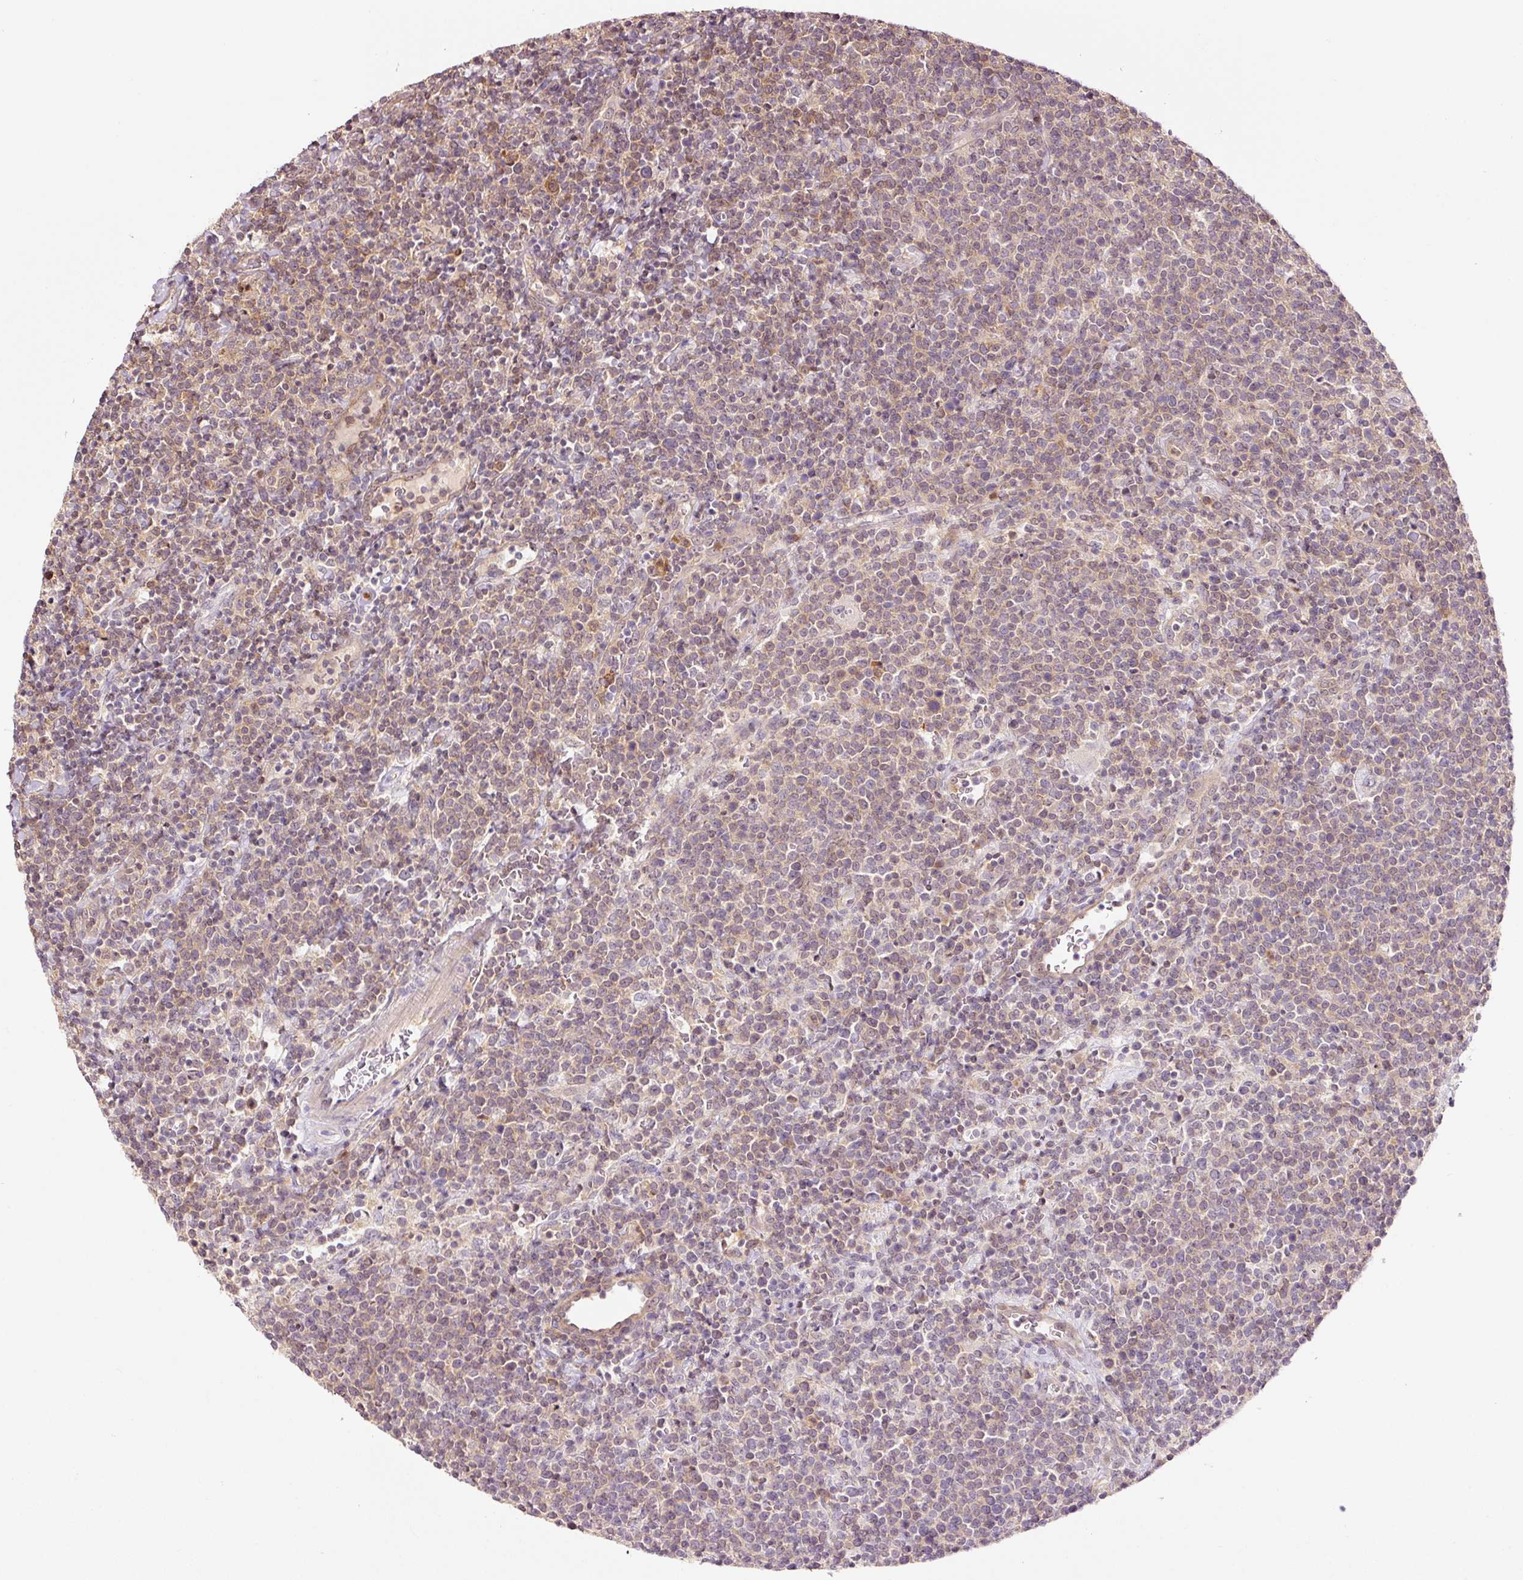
{"staining": {"intensity": "weak", "quantity": "<25%", "location": "cytoplasmic/membranous,nuclear"}, "tissue": "lymphoma", "cell_type": "Tumor cells", "image_type": "cancer", "snomed": [{"axis": "morphology", "description": "Malignant lymphoma, non-Hodgkin's type, High grade"}, {"axis": "topography", "description": "Lymph node"}], "caption": "Immunohistochemistry of human malignant lymphoma, non-Hodgkin's type (high-grade) exhibits no positivity in tumor cells.", "gene": "FBXL14", "patient": {"sex": "male", "age": 61}}